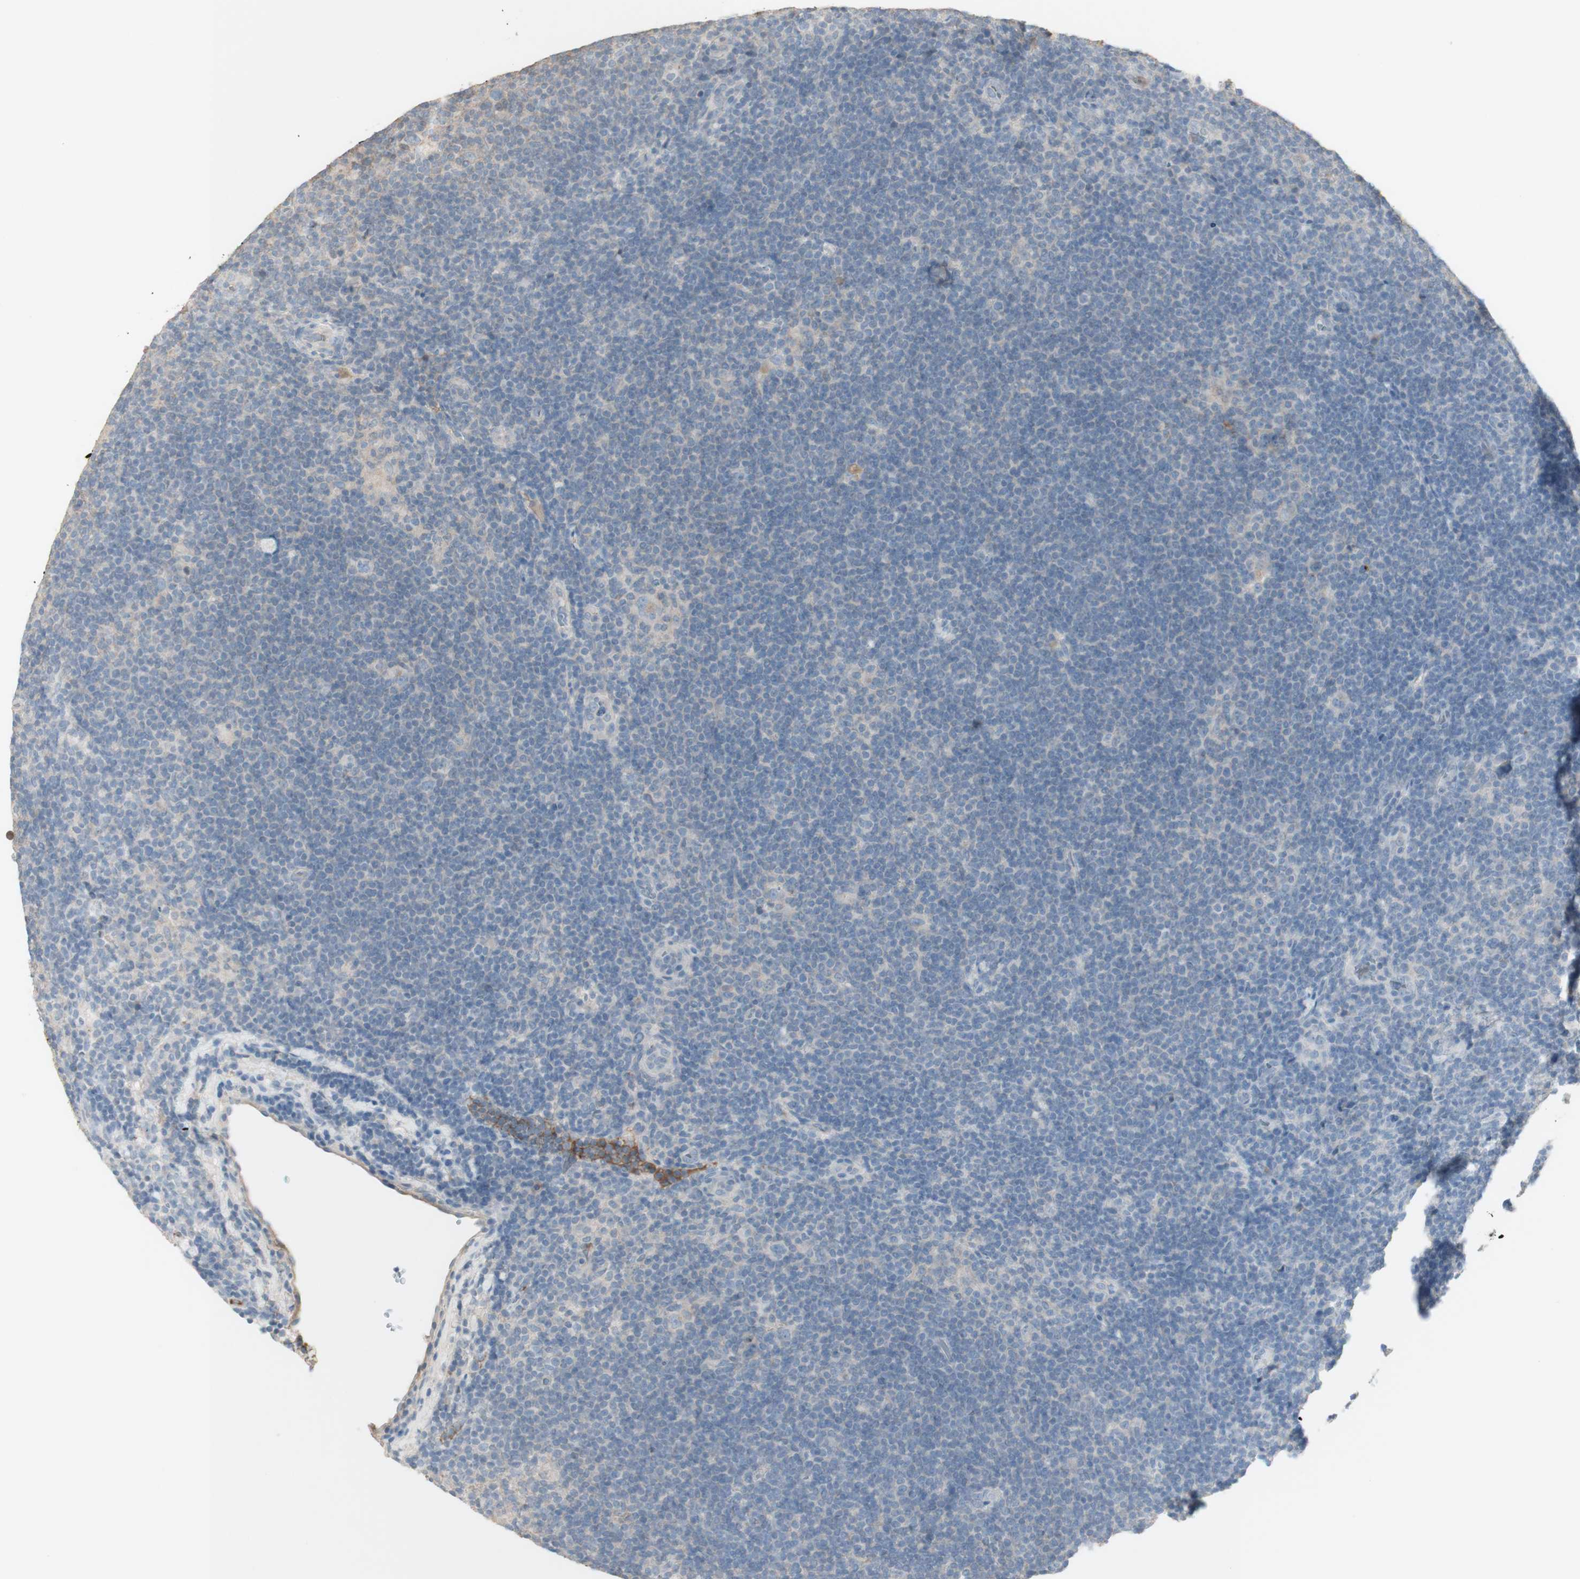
{"staining": {"intensity": "negative", "quantity": "none", "location": "none"}, "tissue": "lymphoma", "cell_type": "Tumor cells", "image_type": "cancer", "snomed": [{"axis": "morphology", "description": "Hodgkin's disease, NOS"}, {"axis": "topography", "description": "Lymph node"}], "caption": "Immunohistochemistry histopathology image of human Hodgkin's disease stained for a protein (brown), which shows no positivity in tumor cells. Nuclei are stained in blue.", "gene": "IFNG", "patient": {"sex": "female", "age": 57}}